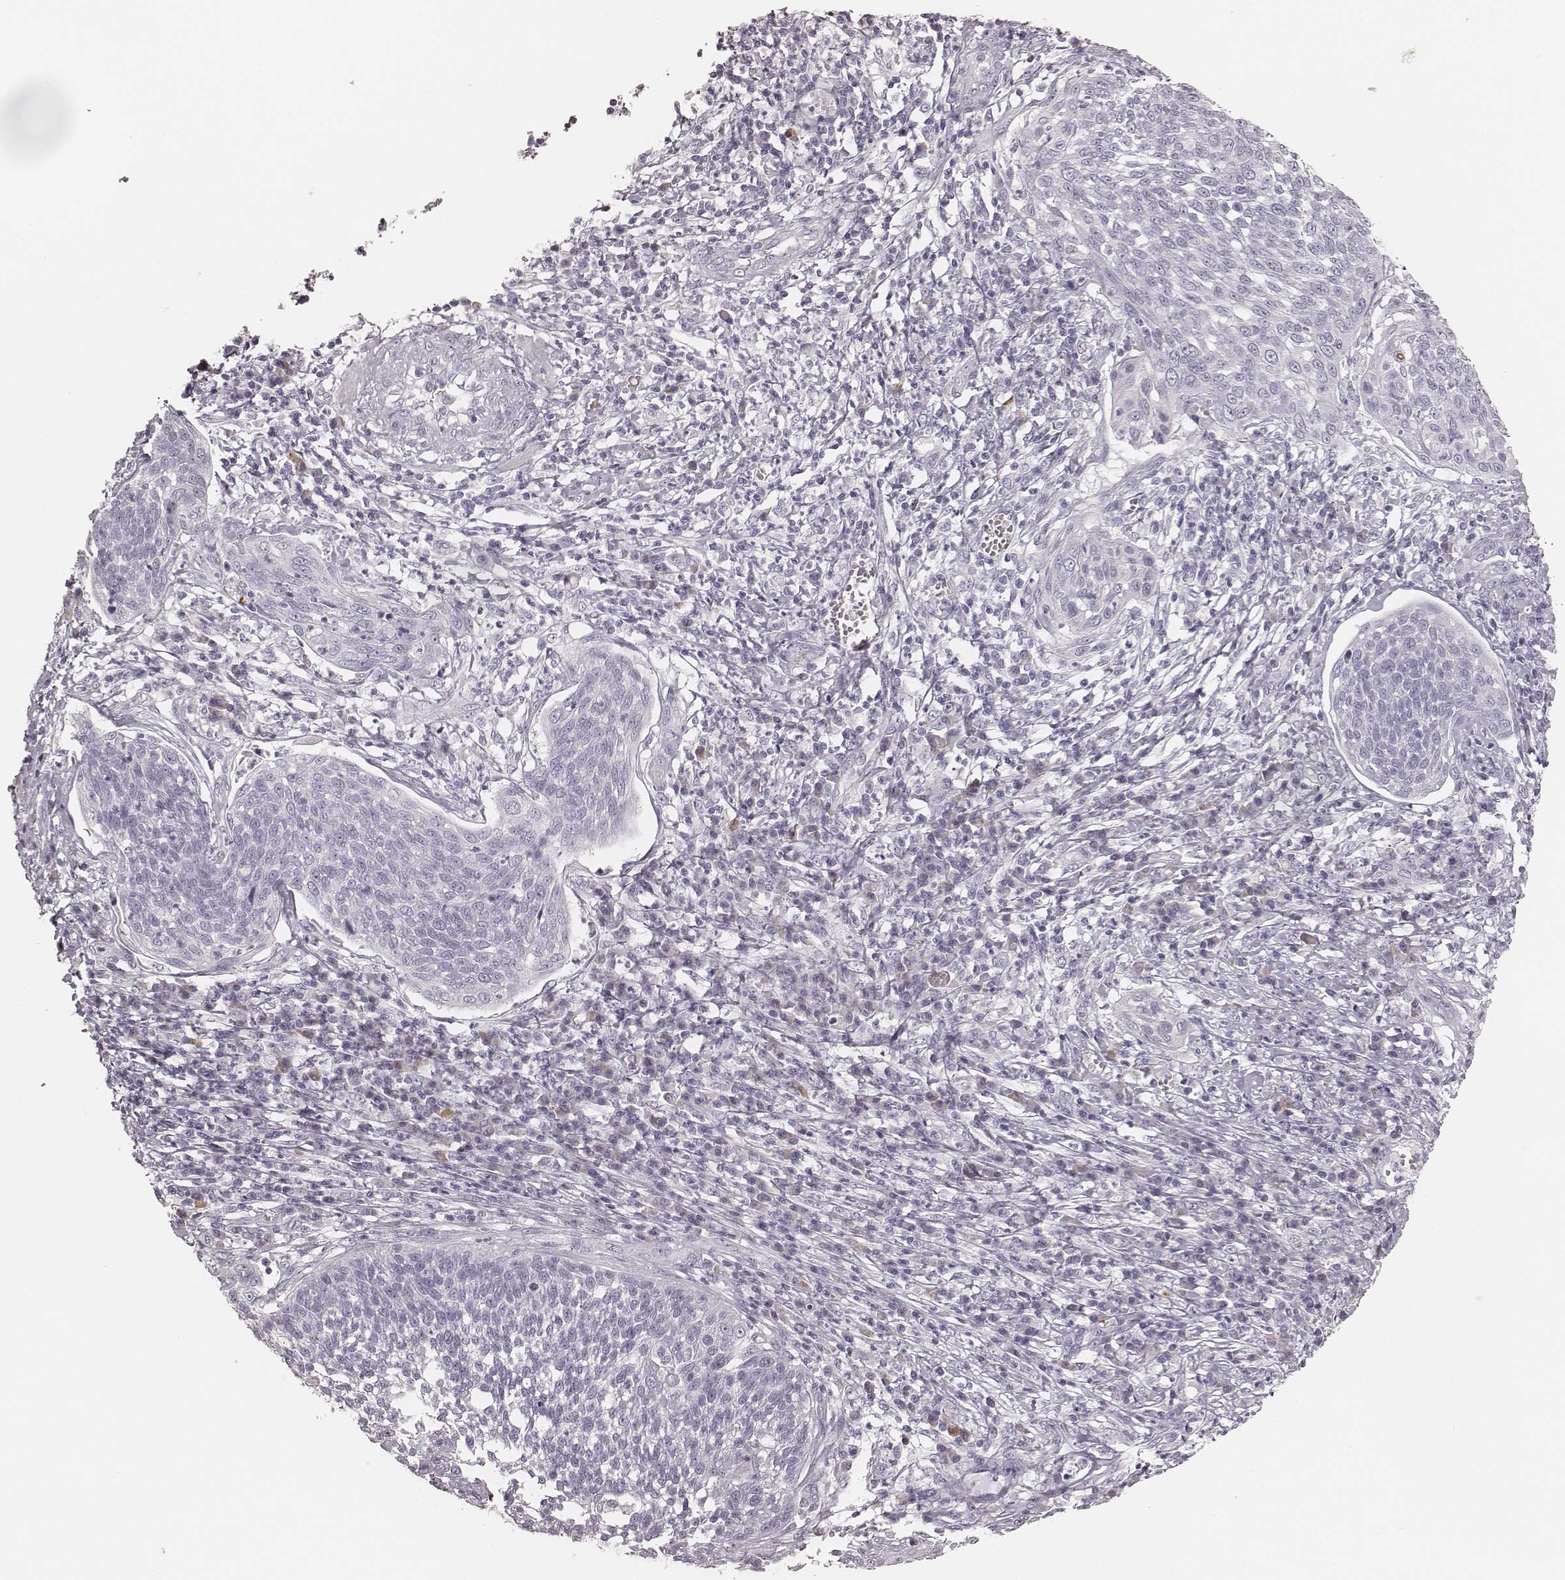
{"staining": {"intensity": "negative", "quantity": "none", "location": "none"}, "tissue": "cervical cancer", "cell_type": "Tumor cells", "image_type": "cancer", "snomed": [{"axis": "morphology", "description": "Squamous cell carcinoma, NOS"}, {"axis": "topography", "description": "Cervix"}], "caption": "Immunohistochemistry histopathology image of squamous cell carcinoma (cervical) stained for a protein (brown), which reveals no positivity in tumor cells.", "gene": "KRT82", "patient": {"sex": "female", "age": 34}}